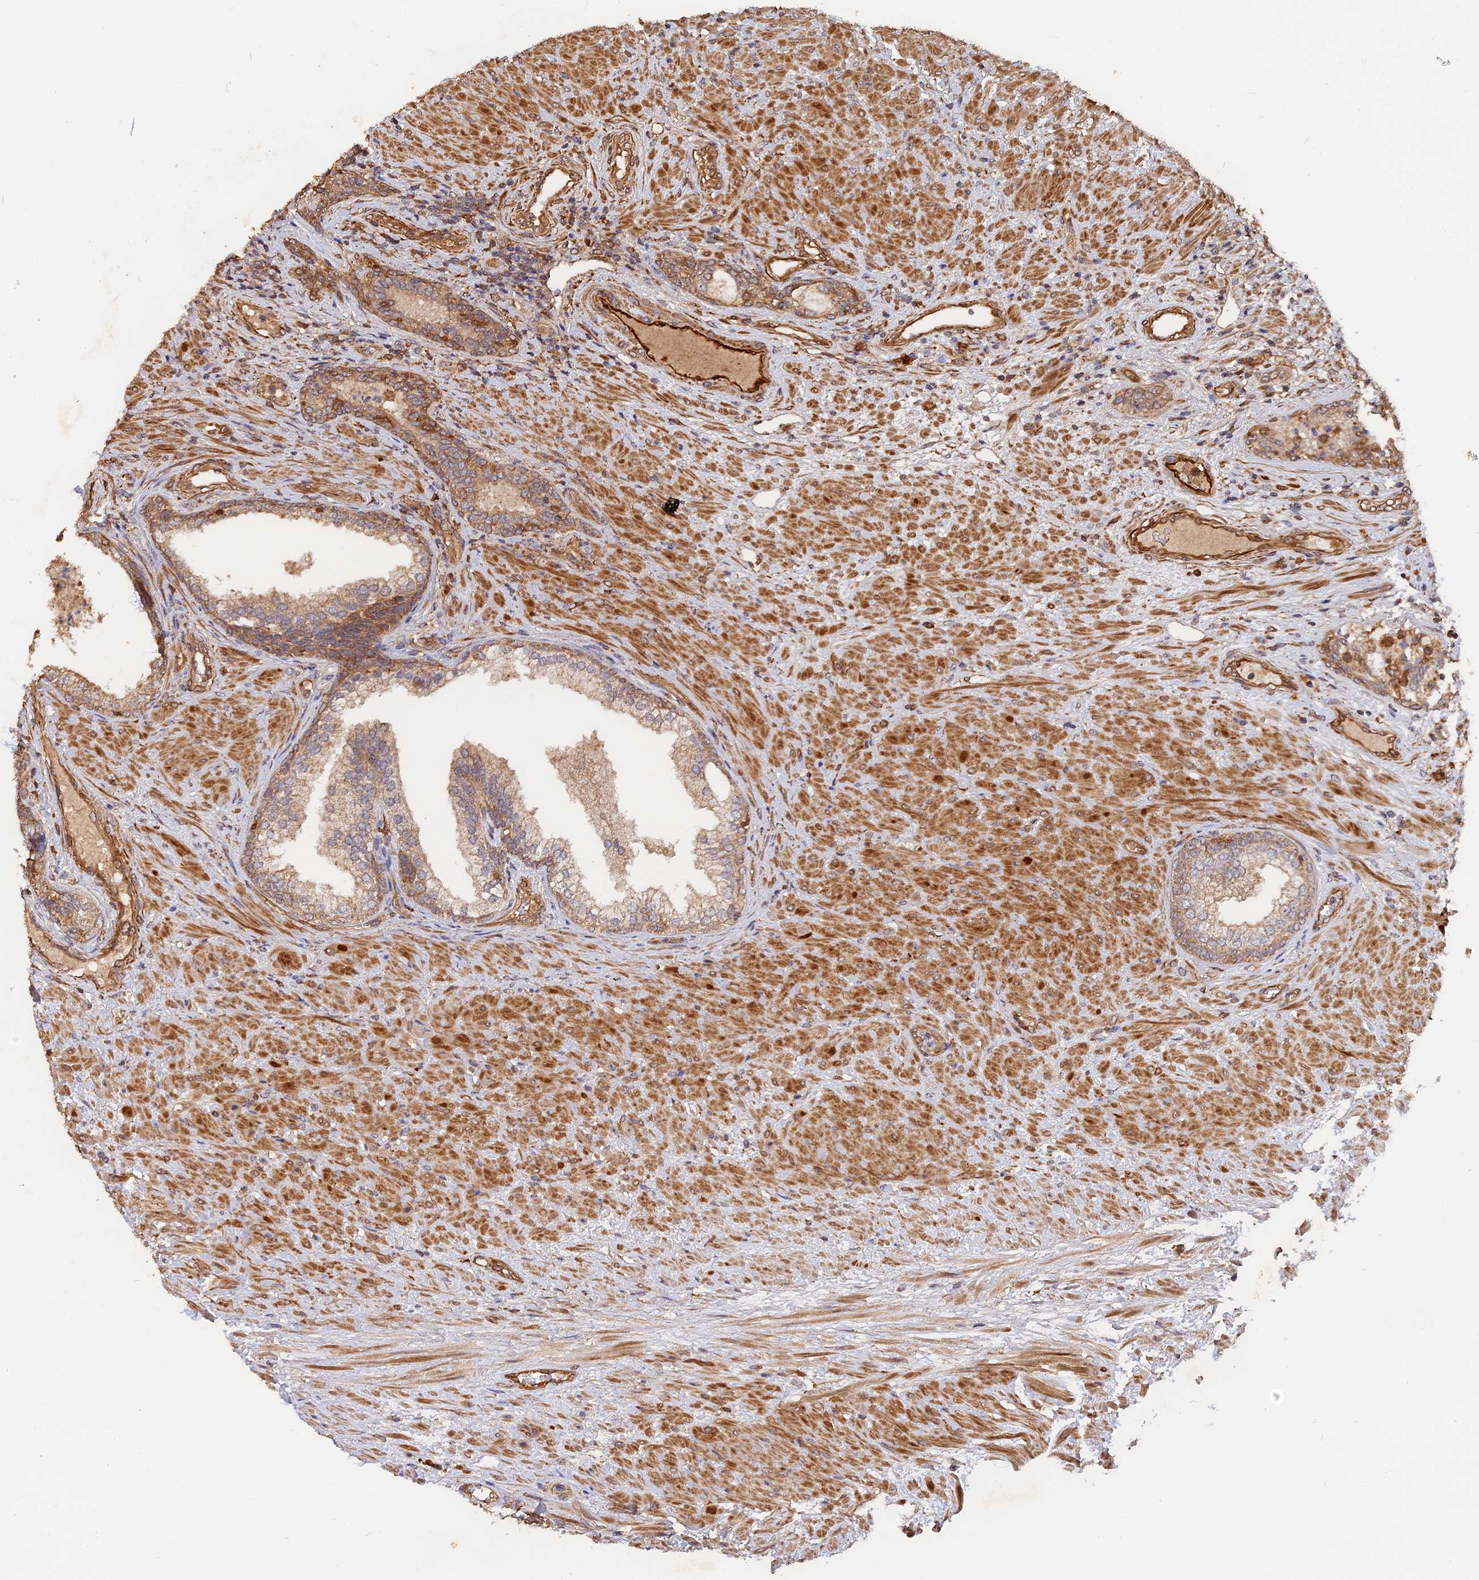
{"staining": {"intensity": "moderate", "quantity": "<25%", "location": "cytoplasmic/membranous"}, "tissue": "prostate", "cell_type": "Glandular cells", "image_type": "normal", "snomed": [{"axis": "morphology", "description": "Normal tissue, NOS"}, {"axis": "topography", "description": "Prostate"}], "caption": "Protein expression analysis of benign prostate shows moderate cytoplasmic/membranous expression in about <25% of glandular cells. The staining was performed using DAB to visualize the protein expression in brown, while the nuclei were stained in blue with hematoxylin (Magnification: 20x).", "gene": "SAC3D1", "patient": {"sex": "male", "age": 76}}